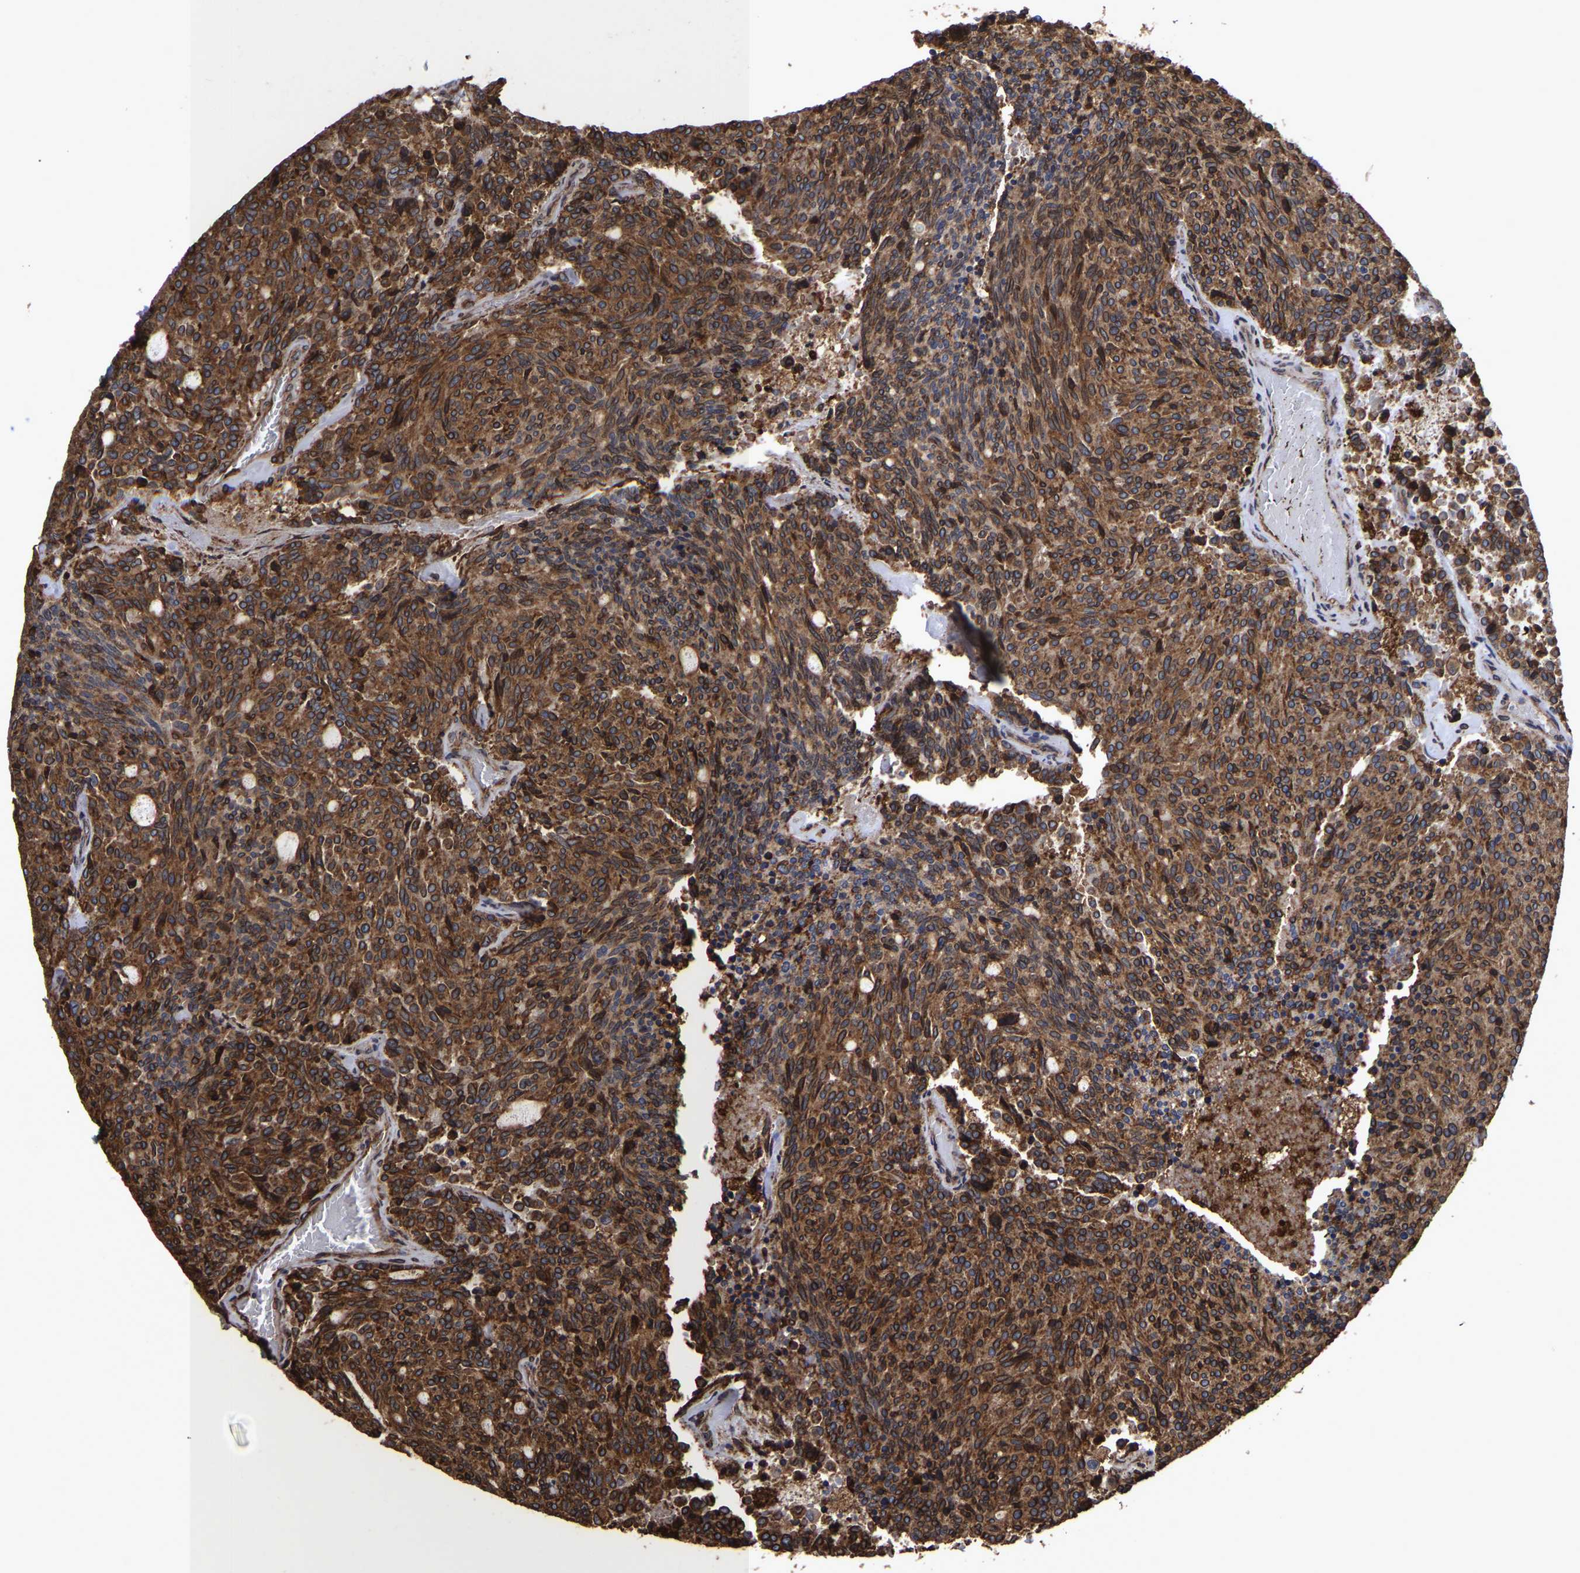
{"staining": {"intensity": "moderate", "quantity": ">75%", "location": "cytoplasmic/membranous"}, "tissue": "carcinoid", "cell_type": "Tumor cells", "image_type": "cancer", "snomed": [{"axis": "morphology", "description": "Carcinoid, malignant, NOS"}, {"axis": "topography", "description": "Pancreas"}], "caption": "A high-resolution micrograph shows immunohistochemistry (IHC) staining of malignant carcinoid, which shows moderate cytoplasmic/membranous expression in about >75% of tumor cells.", "gene": "LIF", "patient": {"sex": "female", "age": 54}}